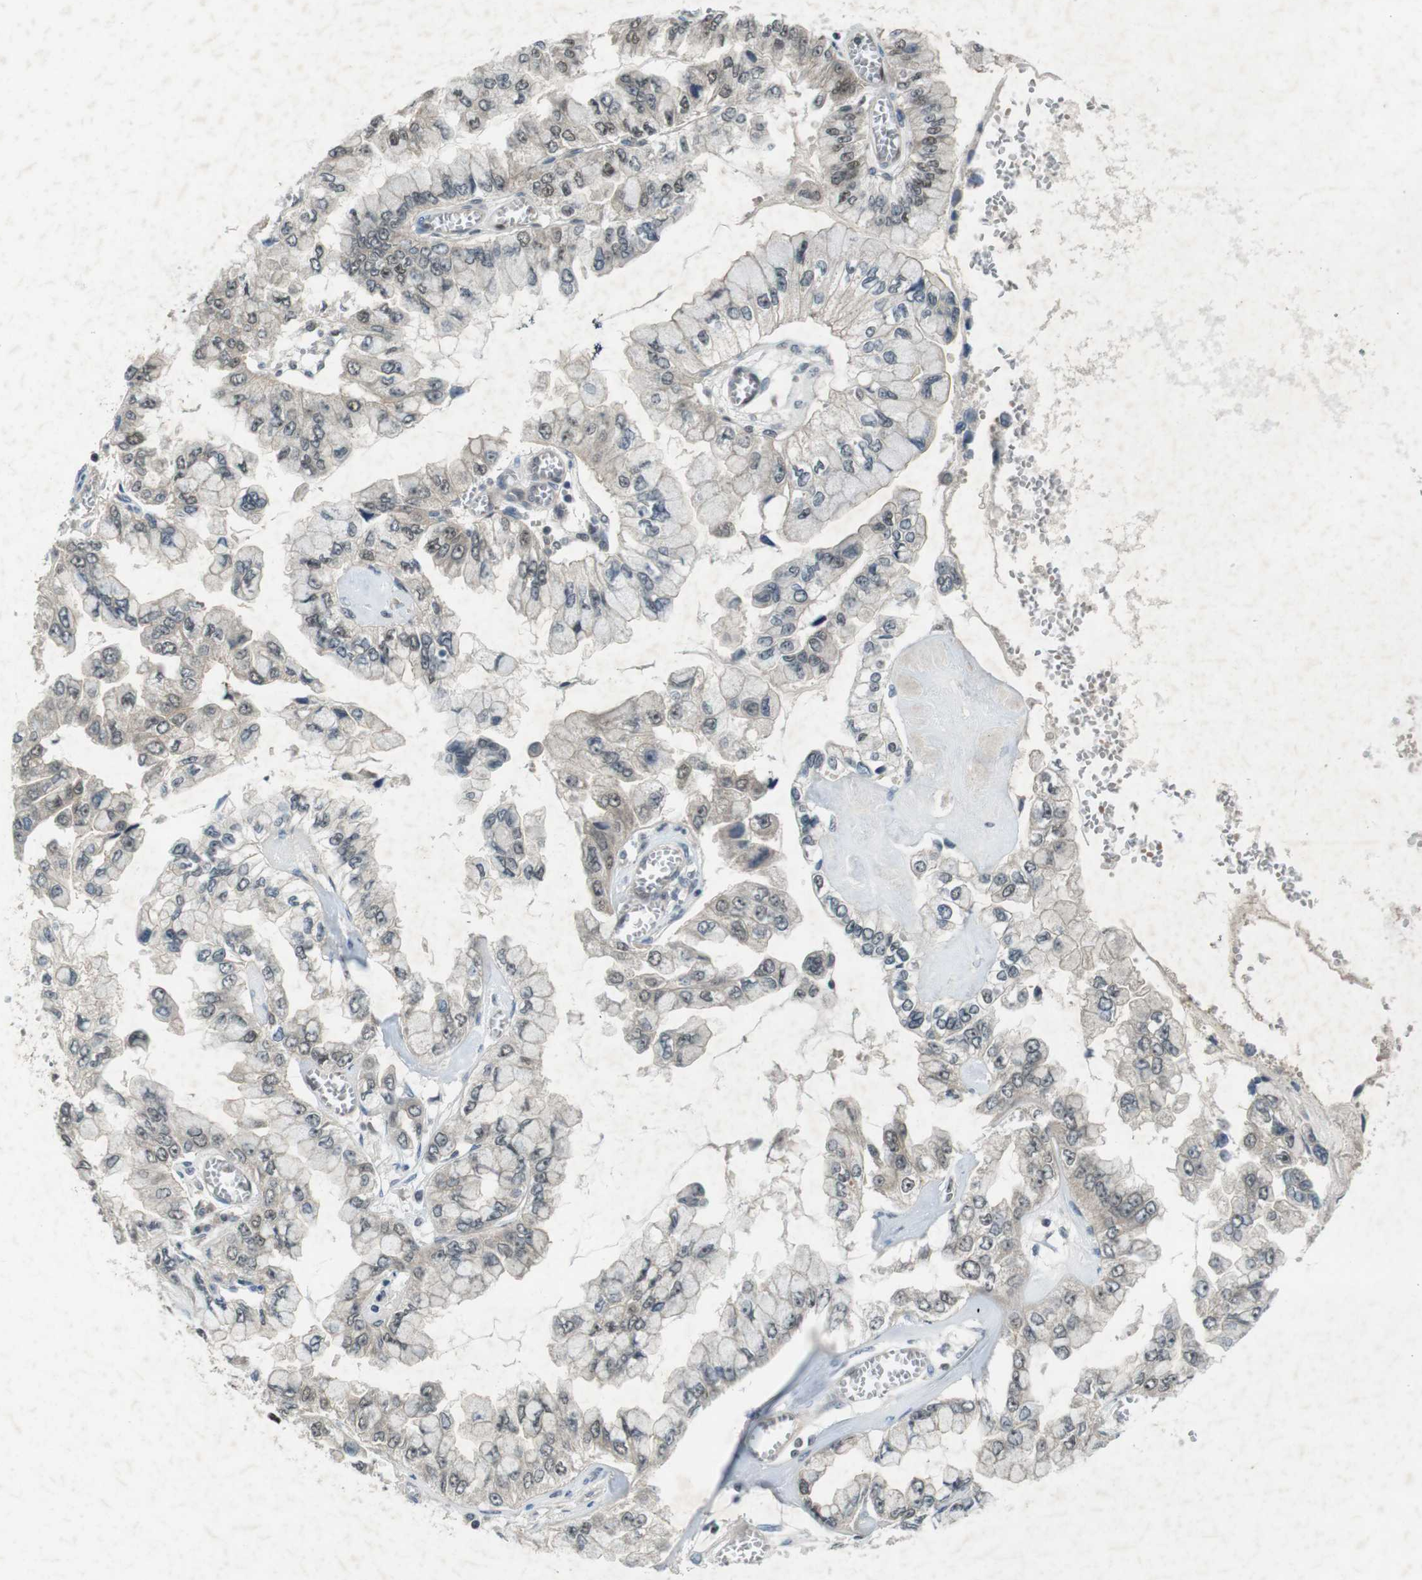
{"staining": {"intensity": "weak", "quantity": "25%-75%", "location": "nuclear"}, "tissue": "liver cancer", "cell_type": "Tumor cells", "image_type": "cancer", "snomed": [{"axis": "morphology", "description": "Cholangiocarcinoma"}, {"axis": "topography", "description": "Liver"}], "caption": "Protein staining reveals weak nuclear positivity in about 25%-75% of tumor cells in cholangiocarcinoma (liver).", "gene": "MAPKAPK5", "patient": {"sex": "female", "age": 79}}